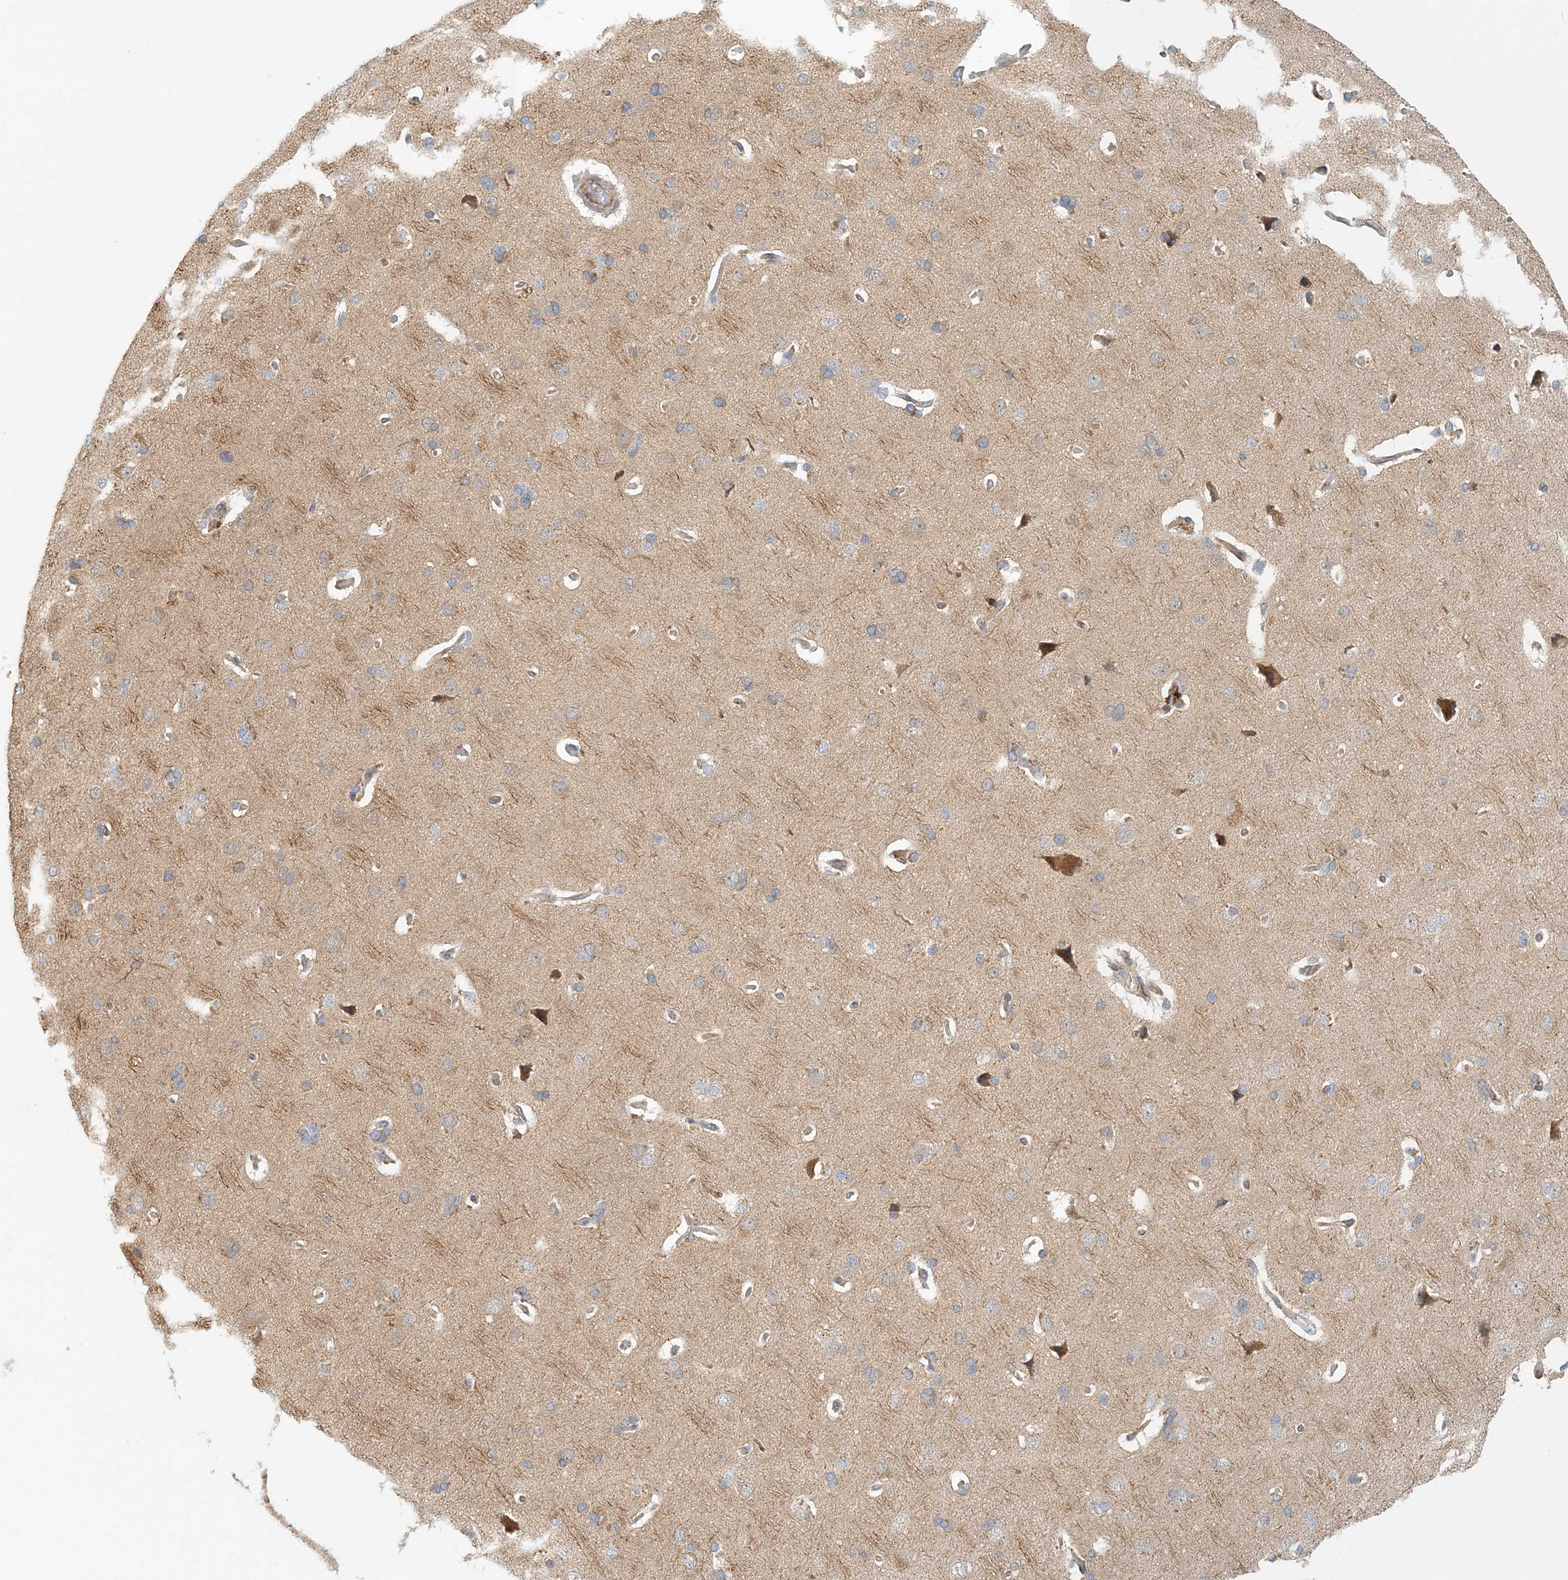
{"staining": {"intensity": "moderate", "quantity": "25%-75%", "location": "cytoplasmic/membranous"}, "tissue": "cerebral cortex", "cell_type": "Endothelial cells", "image_type": "normal", "snomed": [{"axis": "morphology", "description": "Normal tissue, NOS"}, {"axis": "topography", "description": "Cerebral cortex"}], "caption": "An image showing moderate cytoplasmic/membranous expression in about 25%-75% of endothelial cells in benign cerebral cortex, as visualized by brown immunohistochemical staining.", "gene": "ZBTB3", "patient": {"sex": "male", "age": 62}}